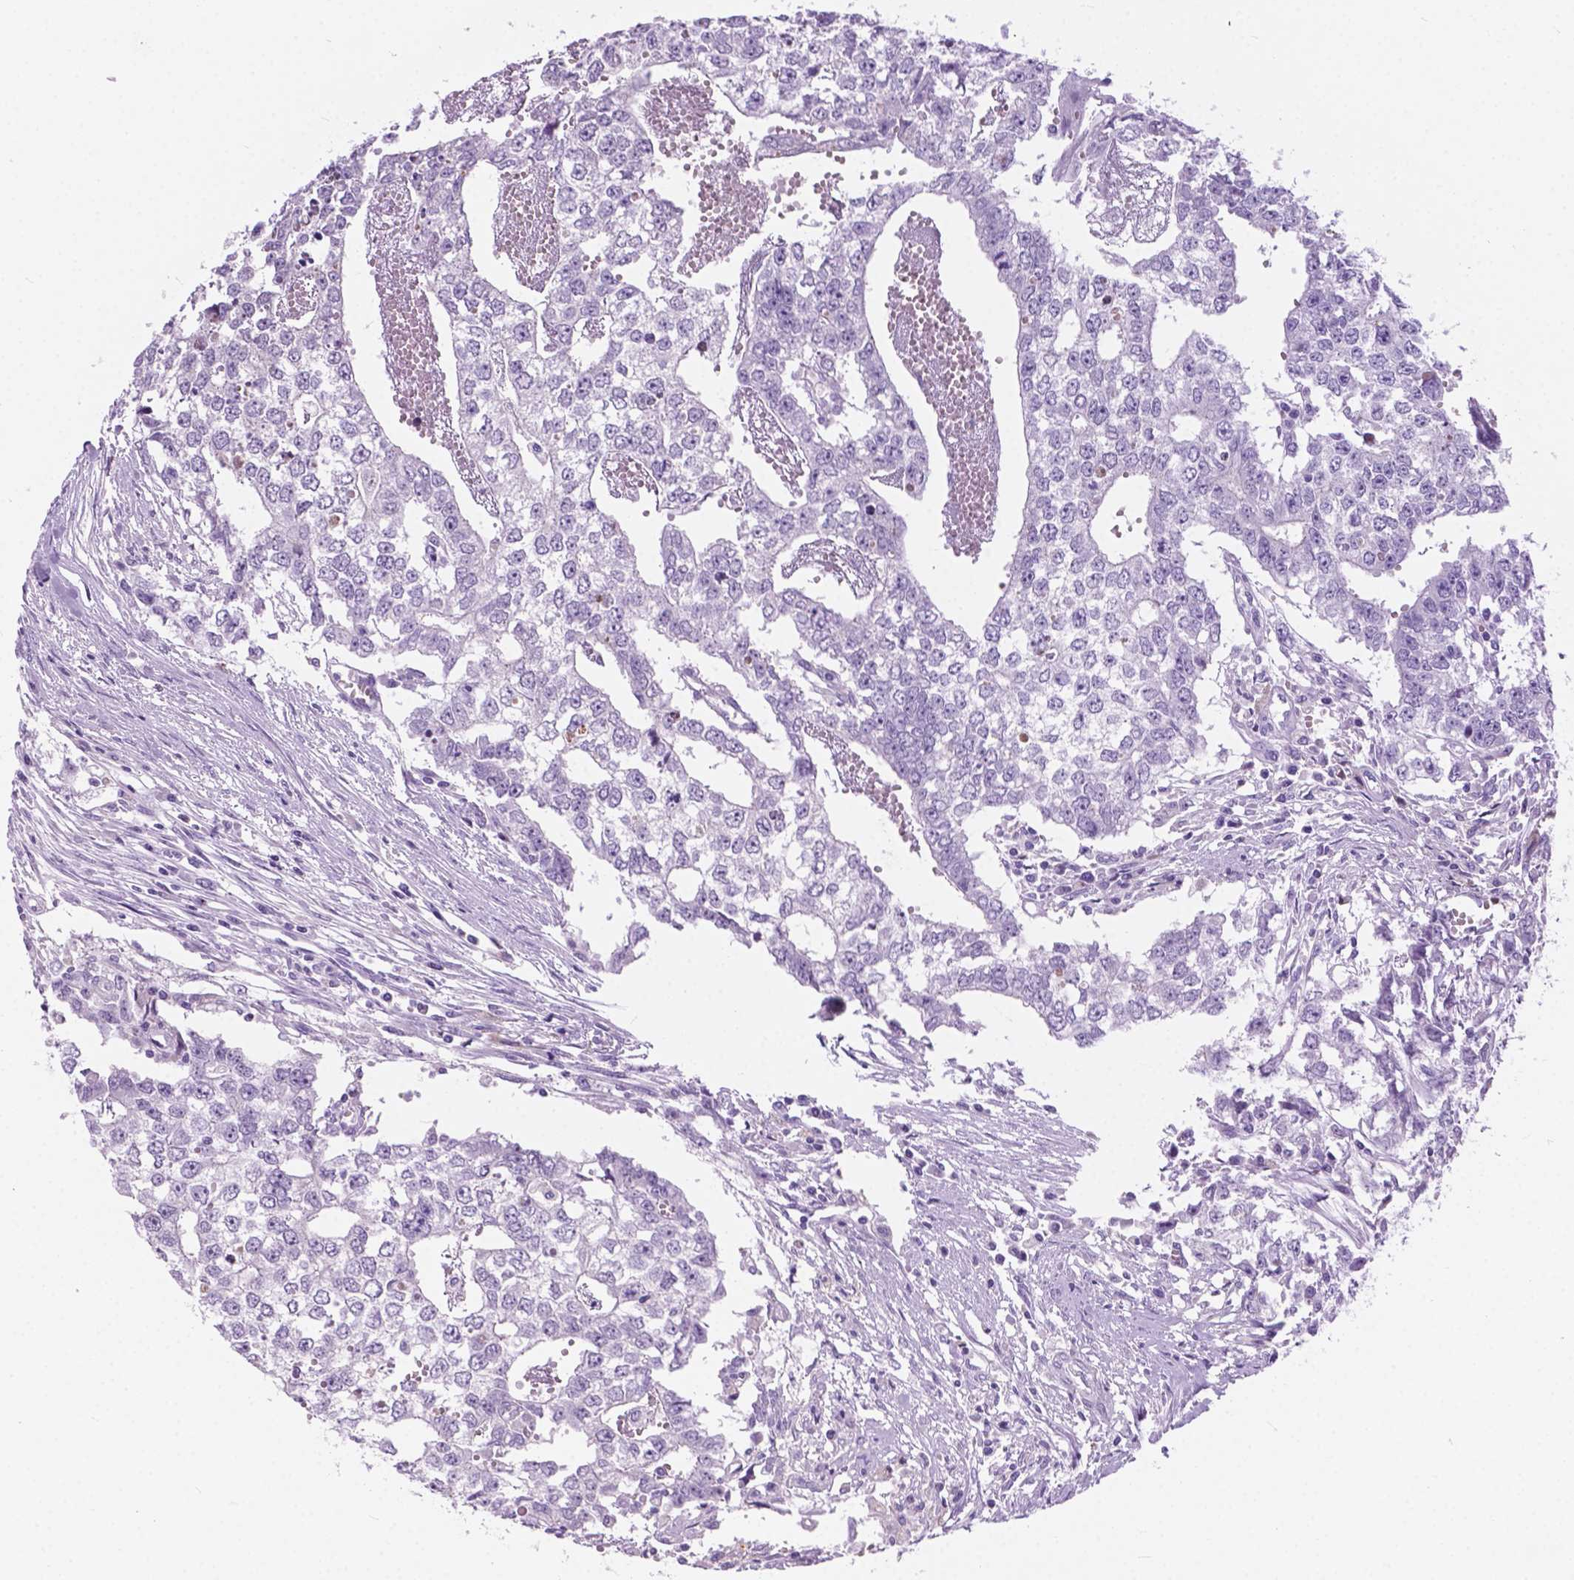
{"staining": {"intensity": "negative", "quantity": "none", "location": "none"}, "tissue": "testis cancer", "cell_type": "Tumor cells", "image_type": "cancer", "snomed": [{"axis": "morphology", "description": "Carcinoma, Embryonal, NOS"}, {"axis": "morphology", "description": "Teratoma, malignant, NOS"}, {"axis": "topography", "description": "Testis"}], "caption": "This is a micrograph of immunohistochemistry (IHC) staining of testis cancer (teratoma (malignant)), which shows no expression in tumor cells.", "gene": "ARMS2", "patient": {"sex": "male", "age": 24}}